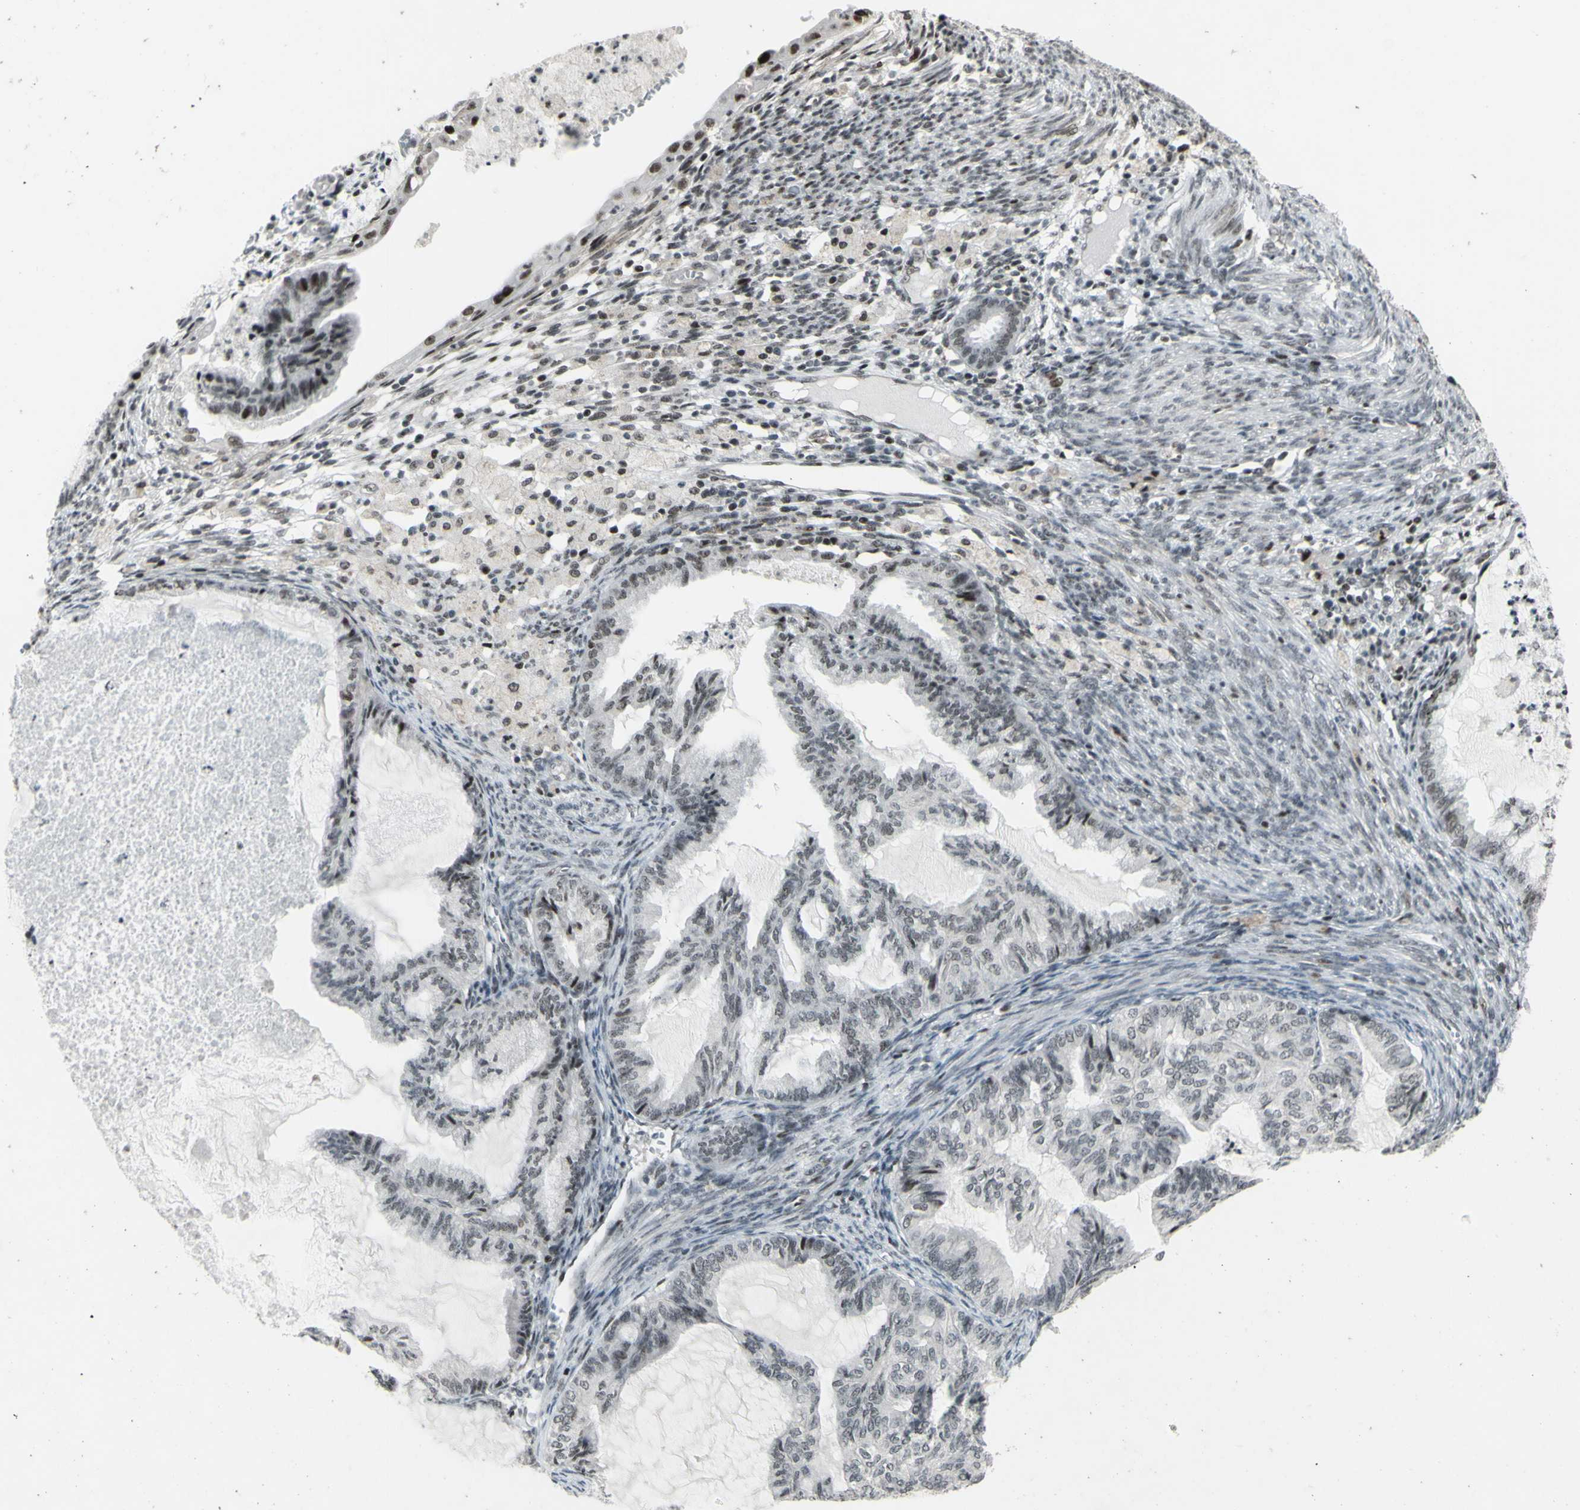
{"staining": {"intensity": "weak", "quantity": "<25%", "location": "nuclear"}, "tissue": "cervical cancer", "cell_type": "Tumor cells", "image_type": "cancer", "snomed": [{"axis": "morphology", "description": "Normal tissue, NOS"}, {"axis": "morphology", "description": "Adenocarcinoma, NOS"}, {"axis": "topography", "description": "Cervix"}, {"axis": "topography", "description": "Endometrium"}], "caption": "A high-resolution histopathology image shows IHC staining of cervical adenocarcinoma, which exhibits no significant staining in tumor cells.", "gene": "SUPT6H", "patient": {"sex": "female", "age": 86}}